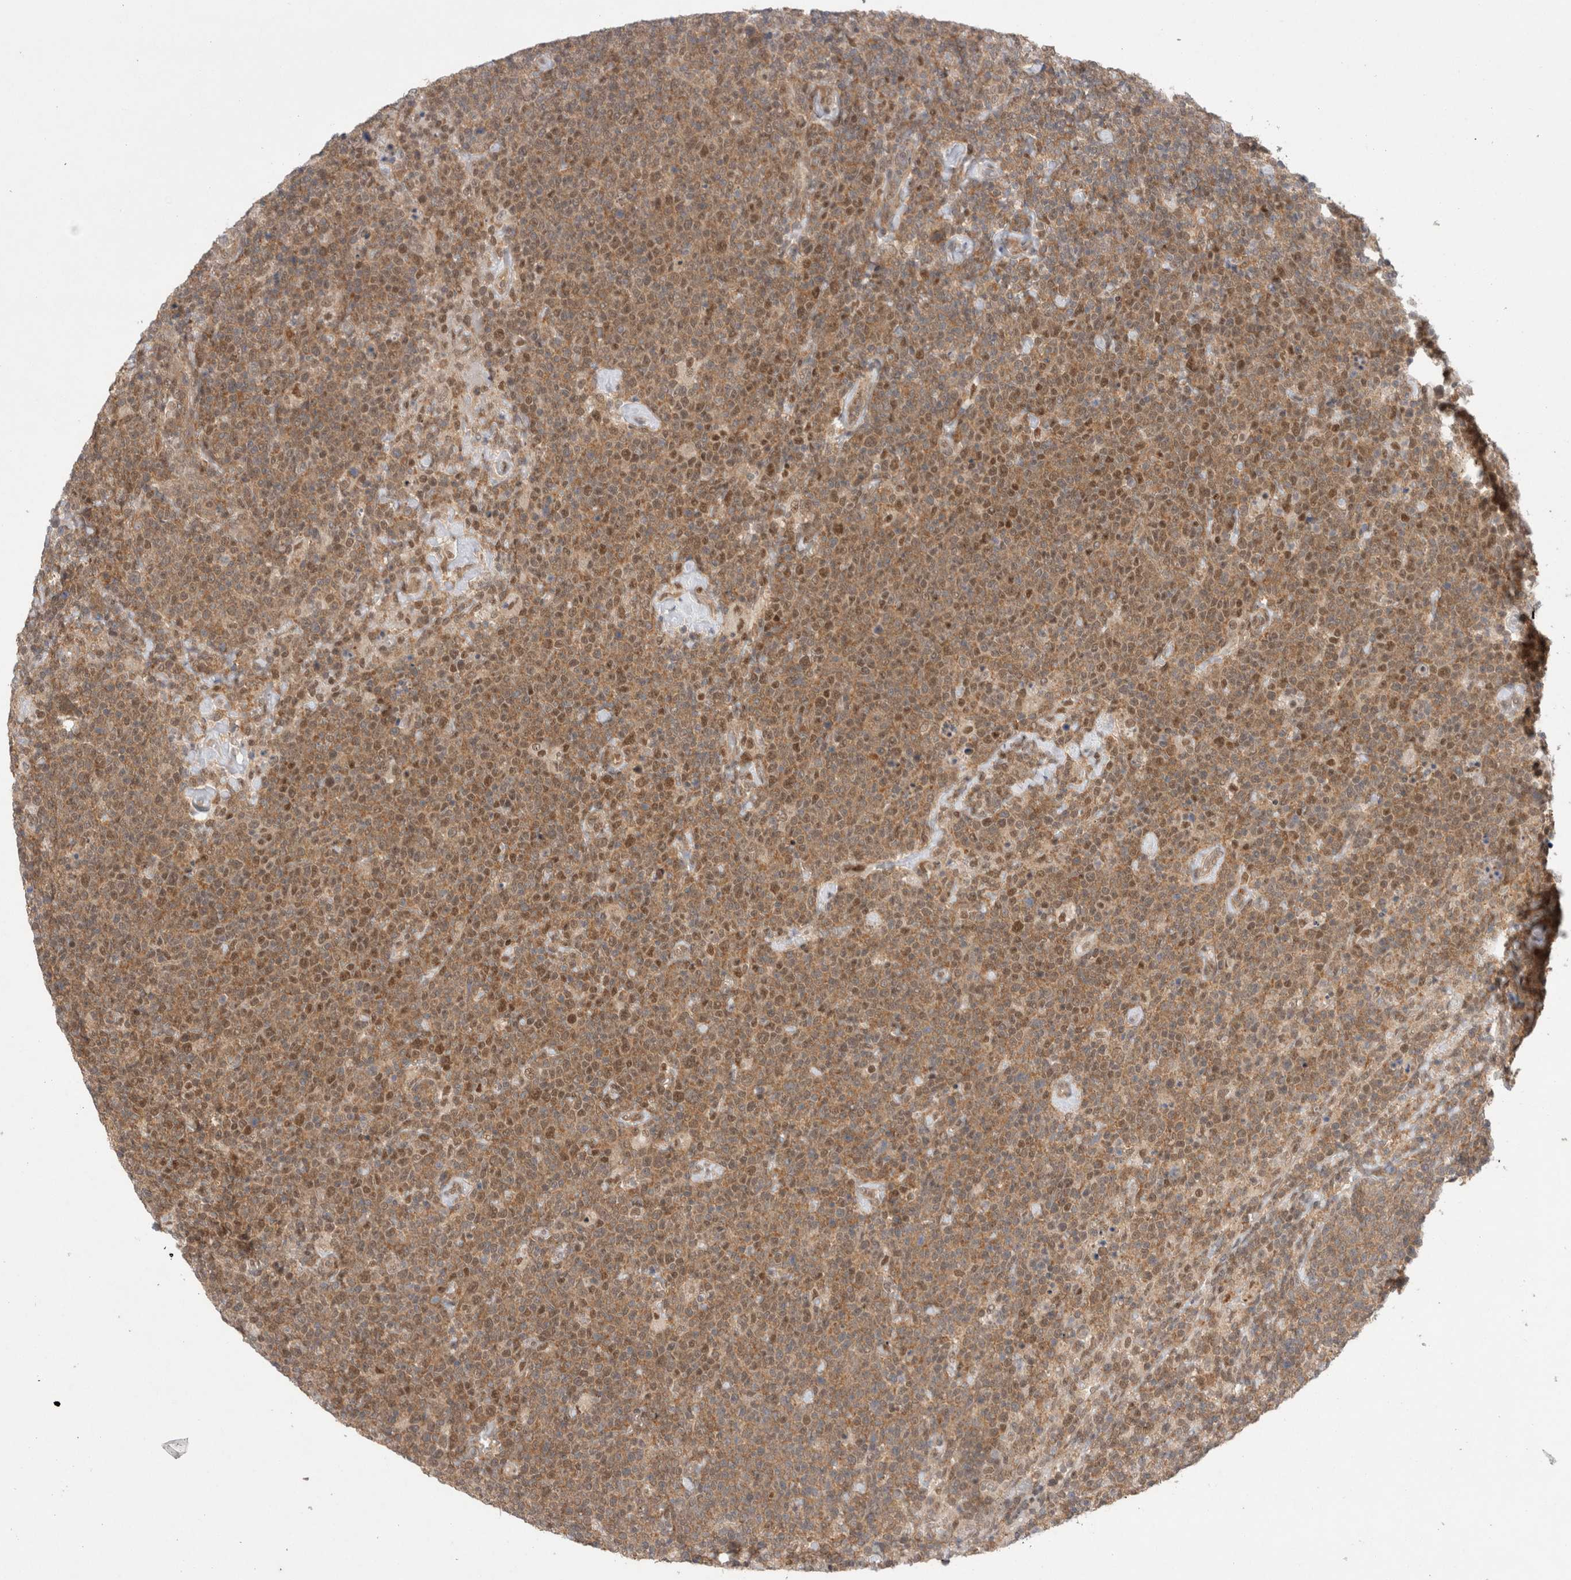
{"staining": {"intensity": "moderate", "quantity": ">75%", "location": "cytoplasmic/membranous,nuclear"}, "tissue": "lymphoma", "cell_type": "Tumor cells", "image_type": "cancer", "snomed": [{"axis": "morphology", "description": "Malignant lymphoma, non-Hodgkin's type, High grade"}, {"axis": "topography", "description": "Lymph node"}], "caption": "Protein expression analysis of high-grade malignant lymphoma, non-Hodgkin's type reveals moderate cytoplasmic/membranous and nuclear positivity in about >75% of tumor cells.", "gene": "EIF3E", "patient": {"sex": "male", "age": 61}}